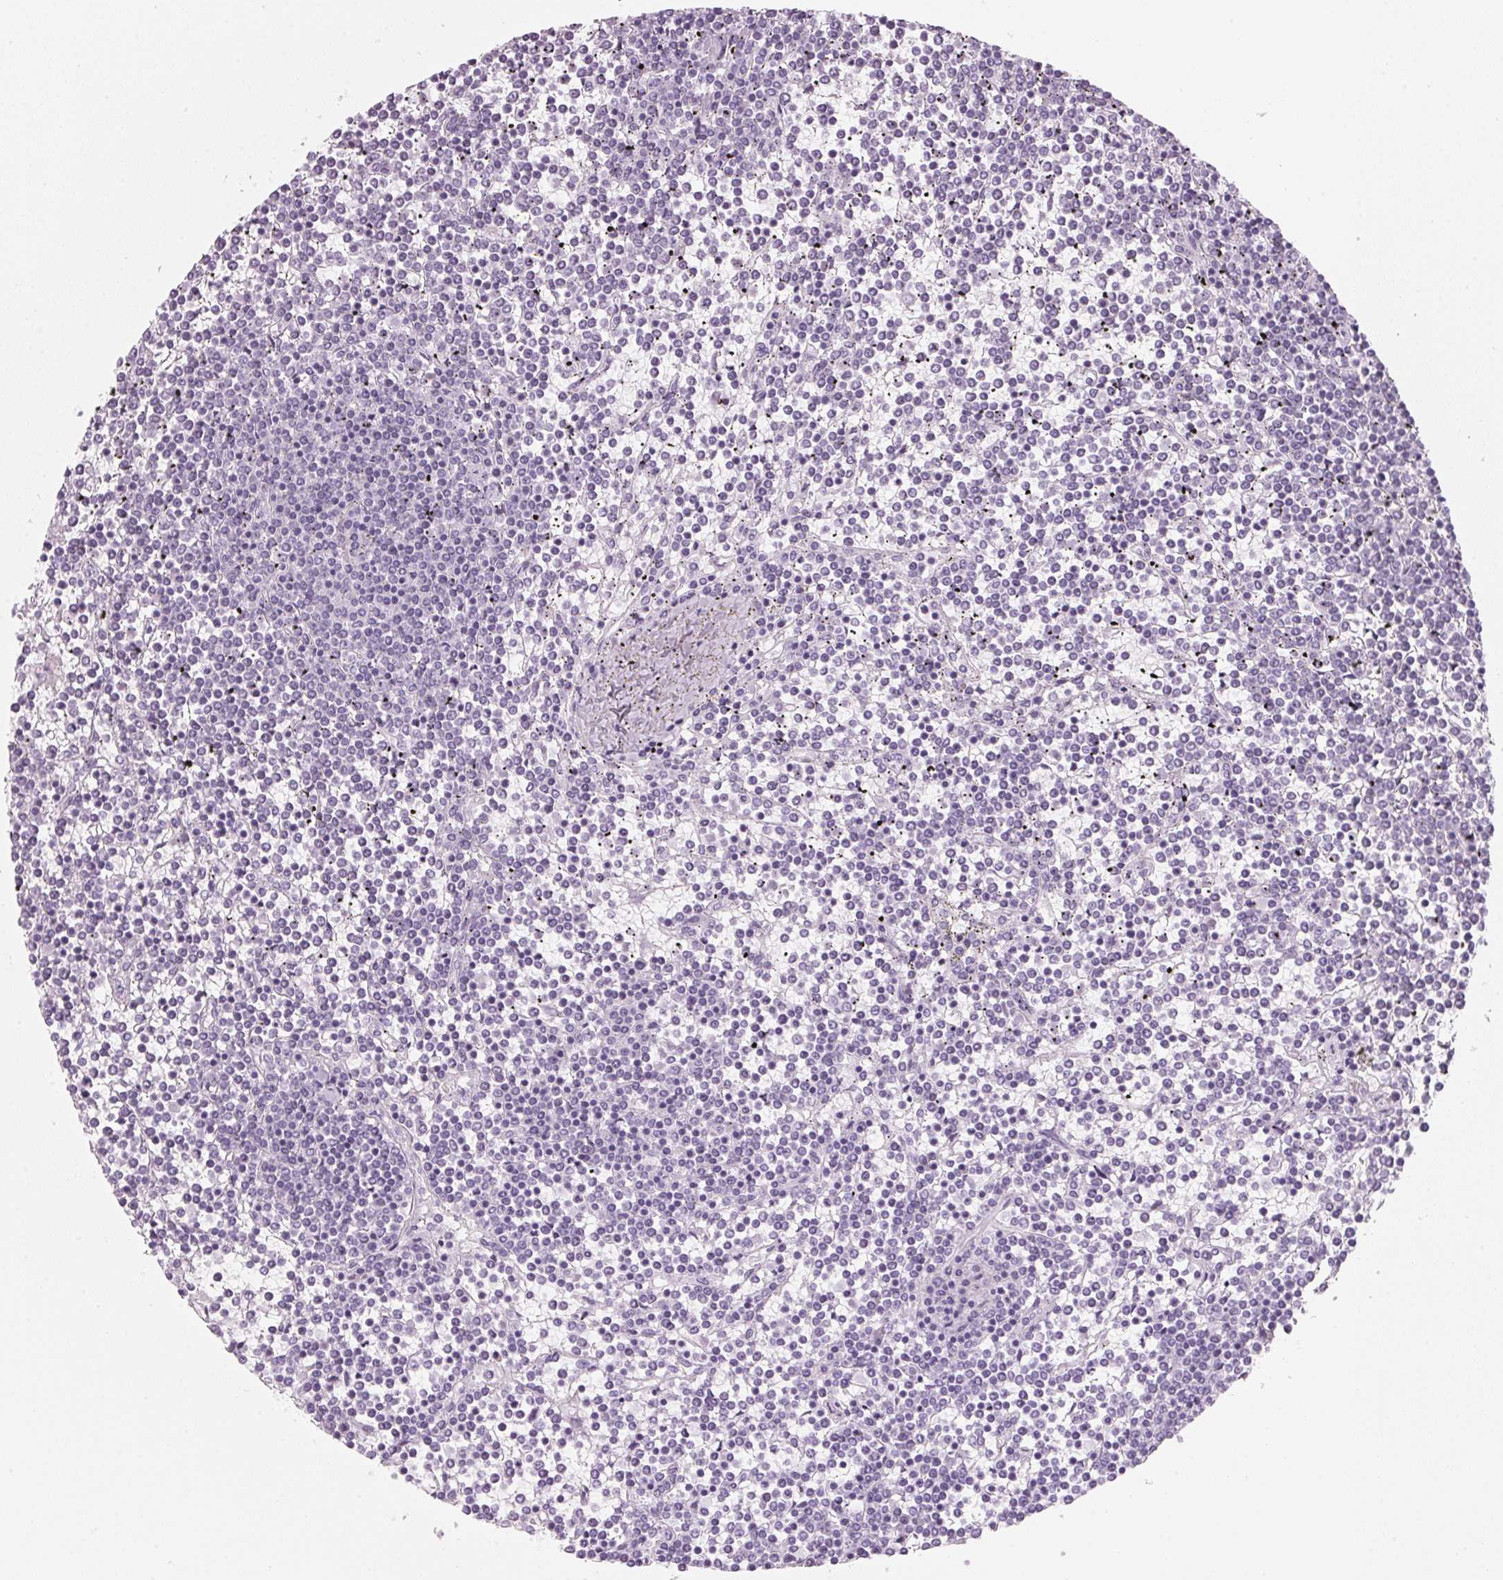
{"staining": {"intensity": "negative", "quantity": "none", "location": "none"}, "tissue": "lymphoma", "cell_type": "Tumor cells", "image_type": "cancer", "snomed": [{"axis": "morphology", "description": "Malignant lymphoma, non-Hodgkin's type, Low grade"}, {"axis": "topography", "description": "Spleen"}], "caption": "DAB immunohistochemical staining of human lymphoma reveals no significant staining in tumor cells. (DAB immunohistochemistry visualized using brightfield microscopy, high magnification).", "gene": "DNTTIP2", "patient": {"sex": "female", "age": 19}}